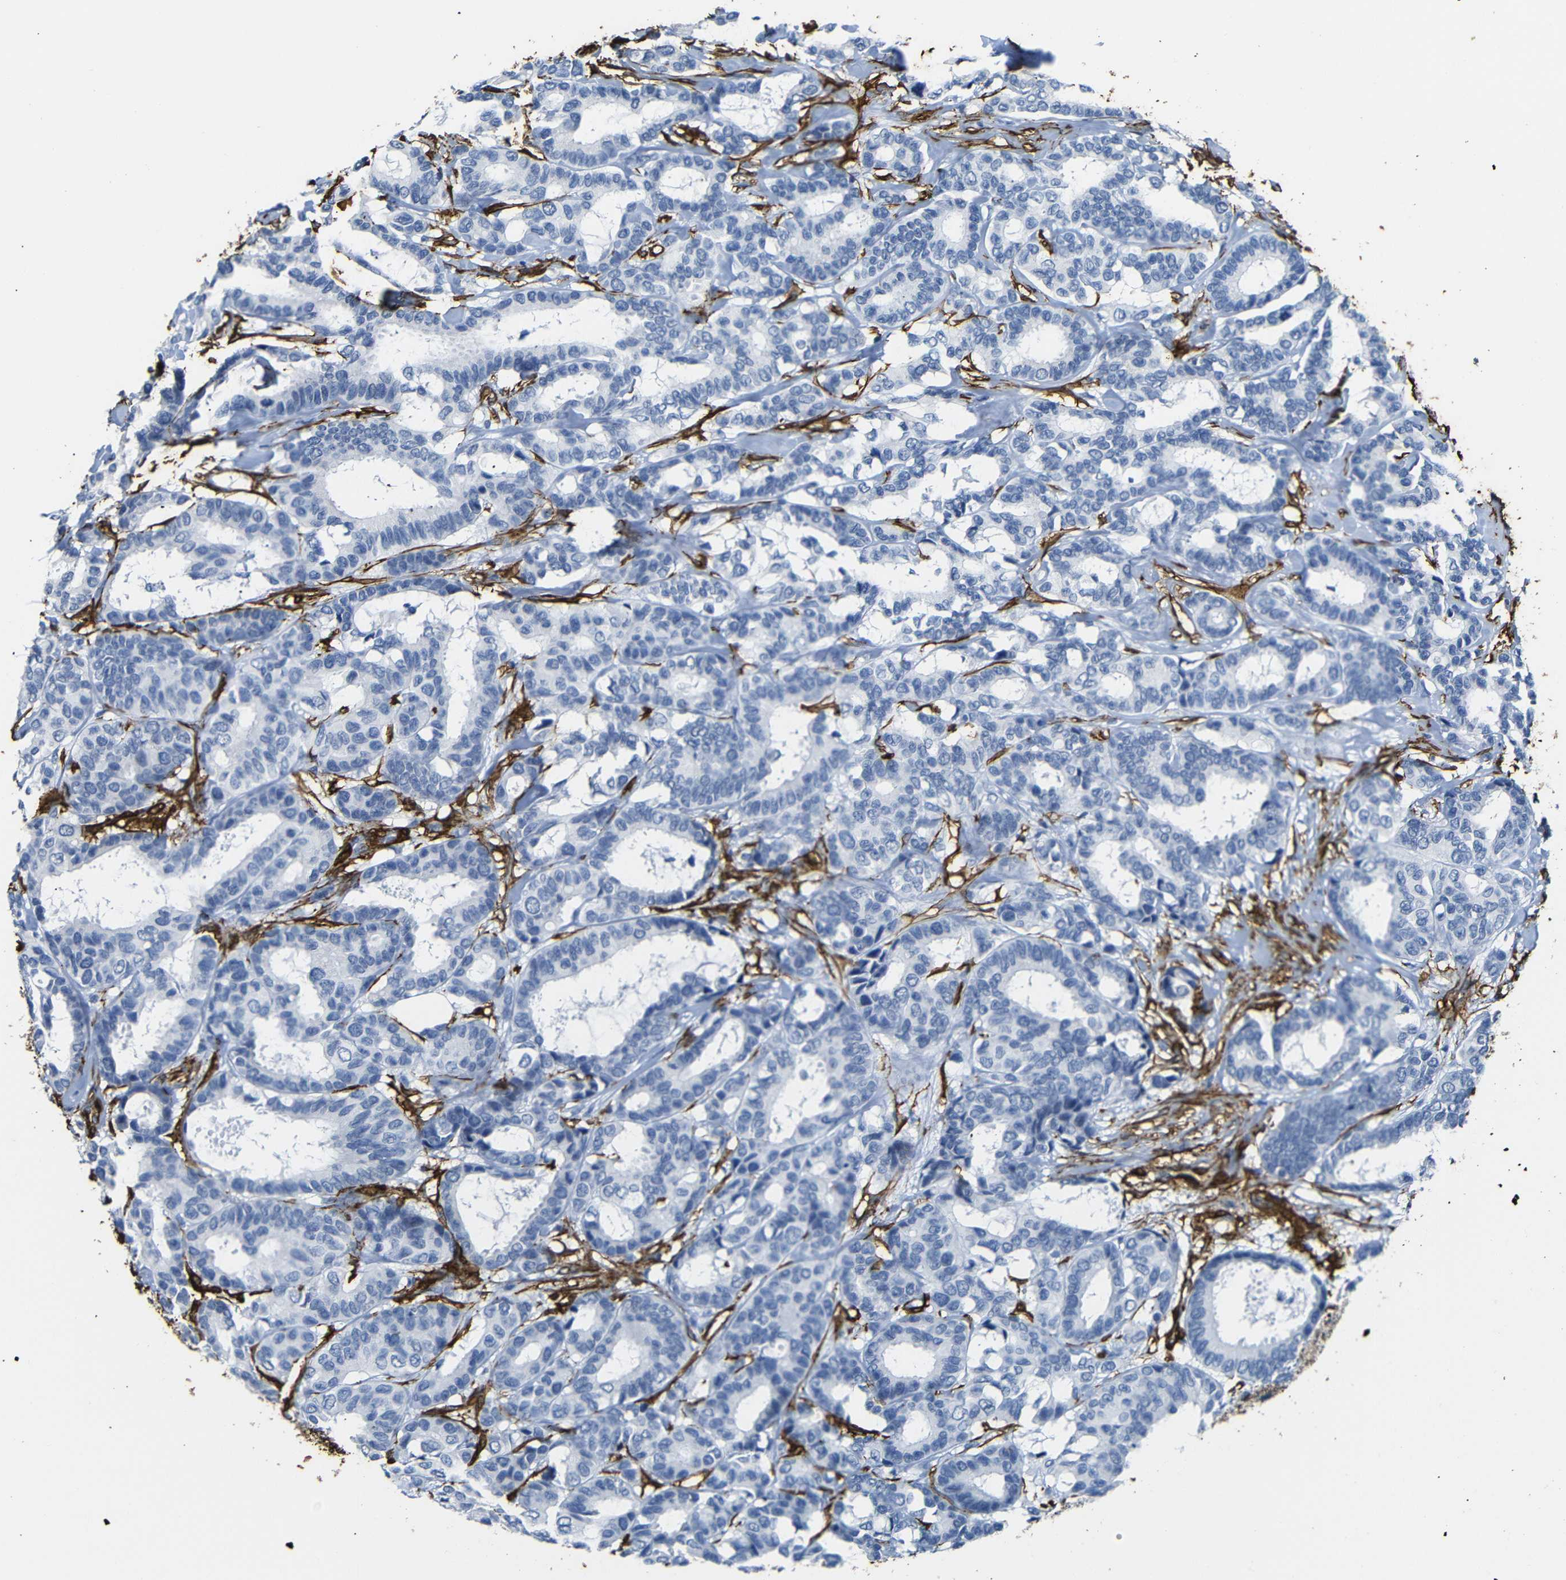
{"staining": {"intensity": "negative", "quantity": "none", "location": "none"}, "tissue": "breast cancer", "cell_type": "Tumor cells", "image_type": "cancer", "snomed": [{"axis": "morphology", "description": "Duct carcinoma"}, {"axis": "topography", "description": "Breast"}], "caption": "An image of human invasive ductal carcinoma (breast) is negative for staining in tumor cells.", "gene": "ACTA2", "patient": {"sex": "female", "age": 87}}